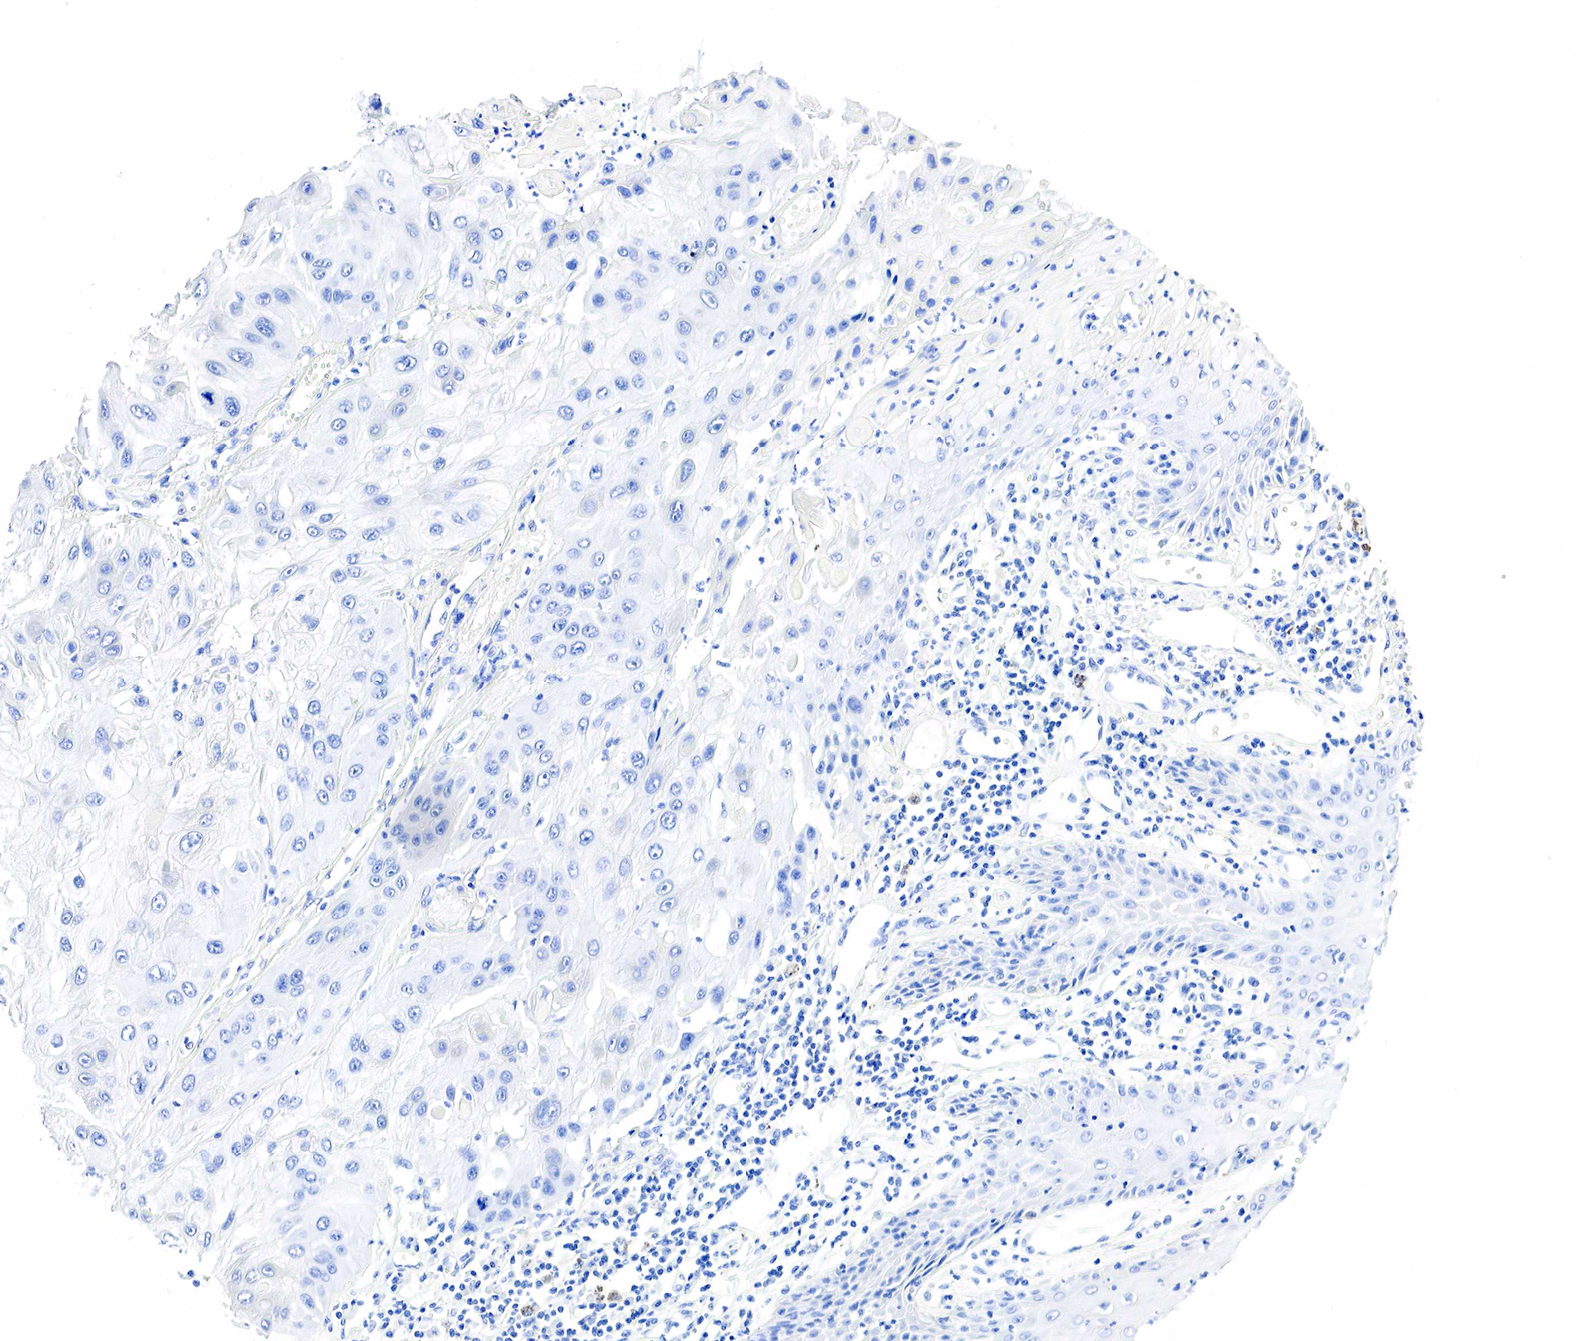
{"staining": {"intensity": "negative", "quantity": "none", "location": "none"}, "tissue": "skin cancer", "cell_type": "Tumor cells", "image_type": "cancer", "snomed": [{"axis": "morphology", "description": "Squamous cell carcinoma, NOS"}, {"axis": "topography", "description": "Skin"}, {"axis": "topography", "description": "Anal"}], "caption": "Skin cancer was stained to show a protein in brown. There is no significant expression in tumor cells. (Stains: DAB immunohistochemistry (IHC) with hematoxylin counter stain, Microscopy: brightfield microscopy at high magnification).", "gene": "PTH", "patient": {"sex": "male", "age": 61}}